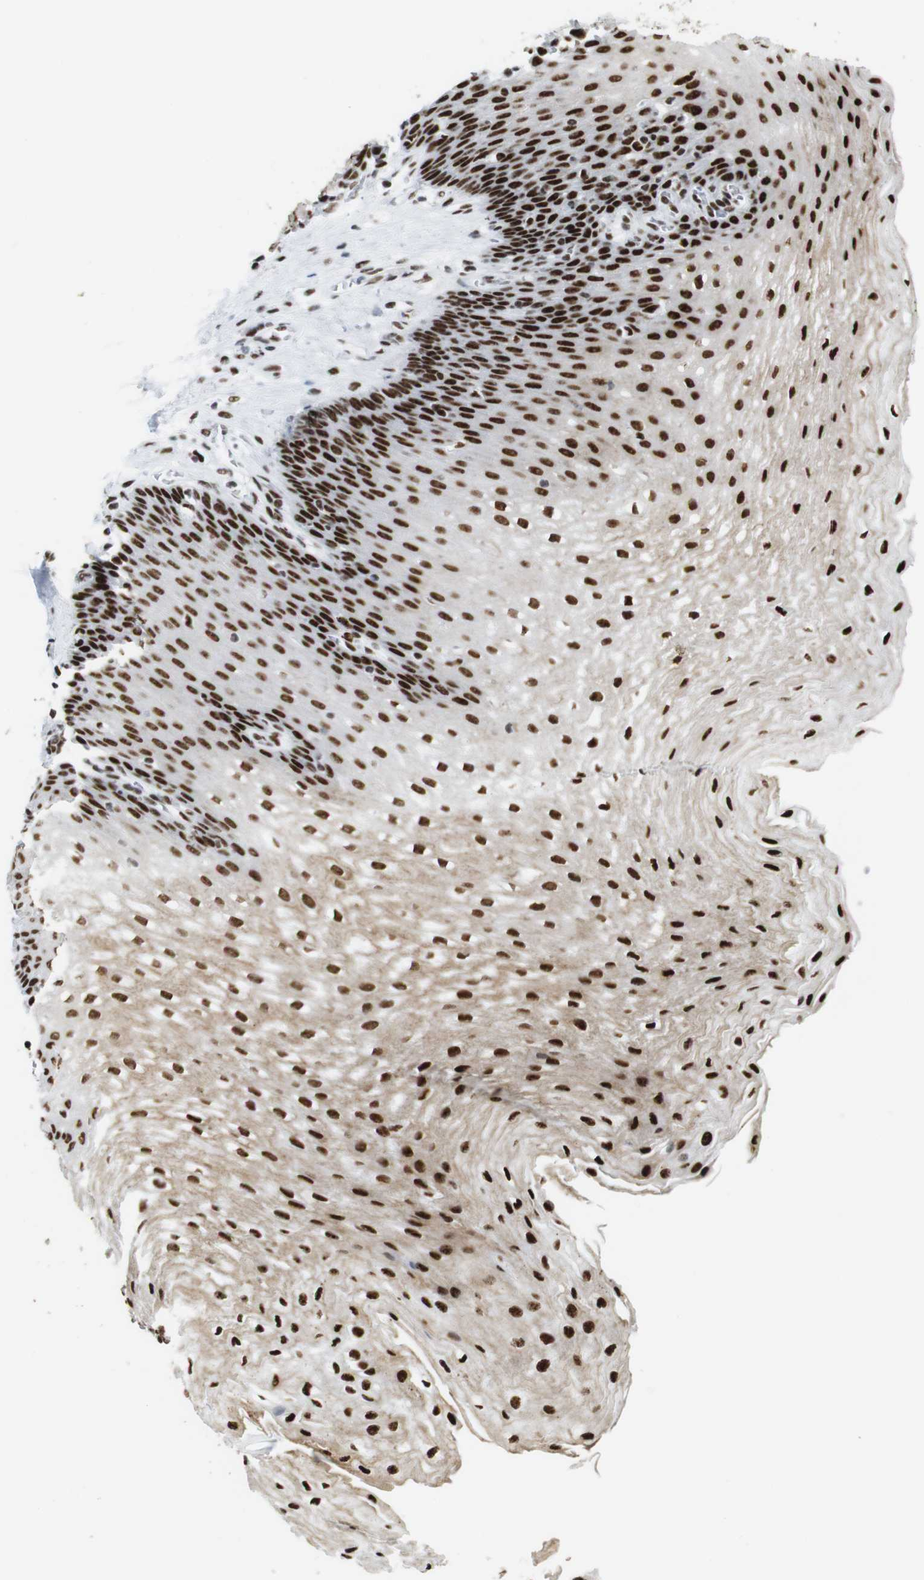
{"staining": {"intensity": "strong", "quantity": ">75%", "location": "cytoplasmic/membranous,nuclear"}, "tissue": "esophagus", "cell_type": "Squamous epithelial cells", "image_type": "normal", "snomed": [{"axis": "morphology", "description": "Normal tissue, NOS"}, {"axis": "topography", "description": "Esophagus"}], "caption": "A high-resolution image shows IHC staining of benign esophagus, which displays strong cytoplasmic/membranous,nuclear positivity in approximately >75% of squamous epithelial cells. Nuclei are stained in blue.", "gene": "TRA2B", "patient": {"sex": "male", "age": 48}}